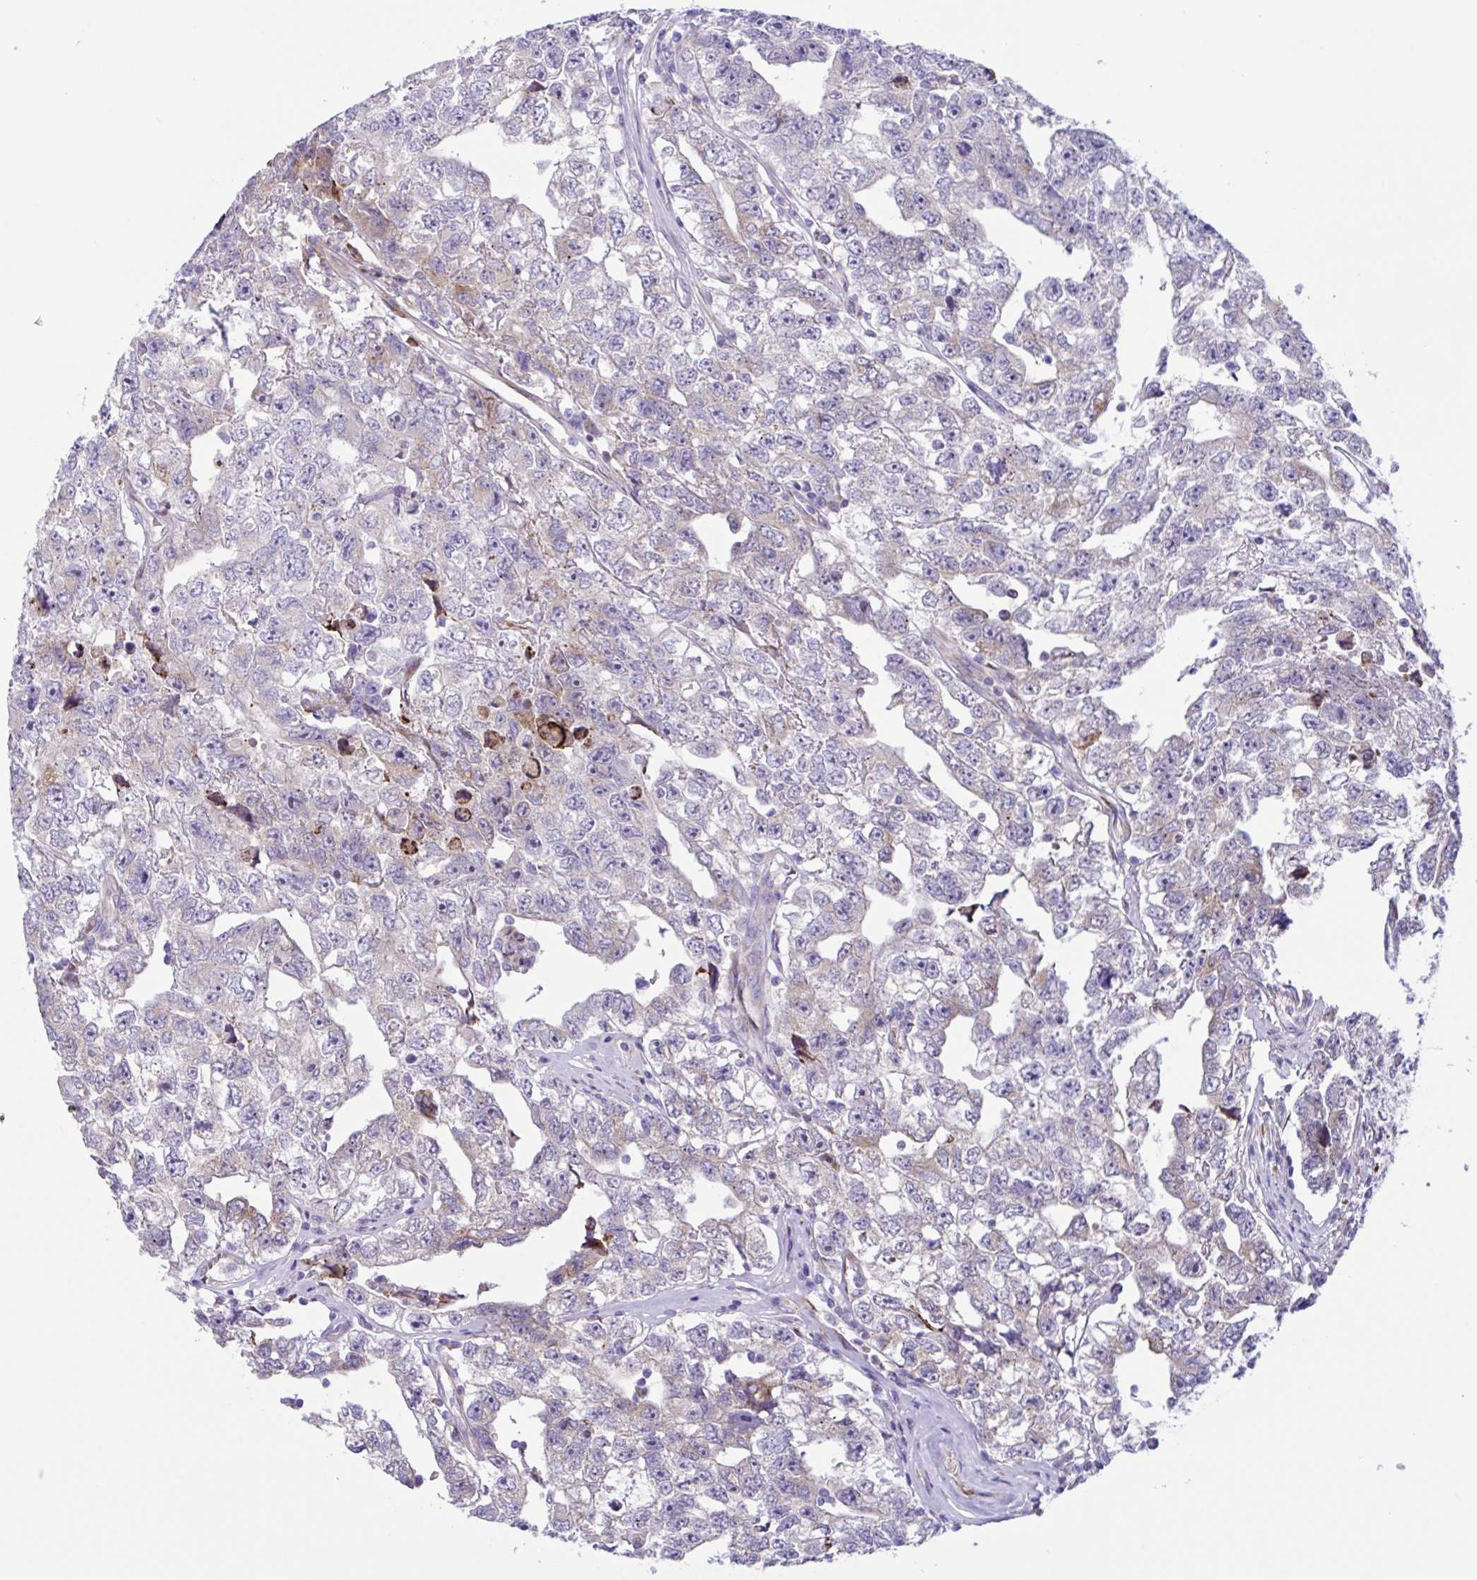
{"staining": {"intensity": "negative", "quantity": "none", "location": "none"}, "tissue": "testis cancer", "cell_type": "Tumor cells", "image_type": "cancer", "snomed": [{"axis": "morphology", "description": "Carcinoma, Embryonal, NOS"}, {"axis": "topography", "description": "Testis"}], "caption": "This is an IHC micrograph of testis cancer. There is no expression in tumor cells.", "gene": "DSC3", "patient": {"sex": "male", "age": 22}}